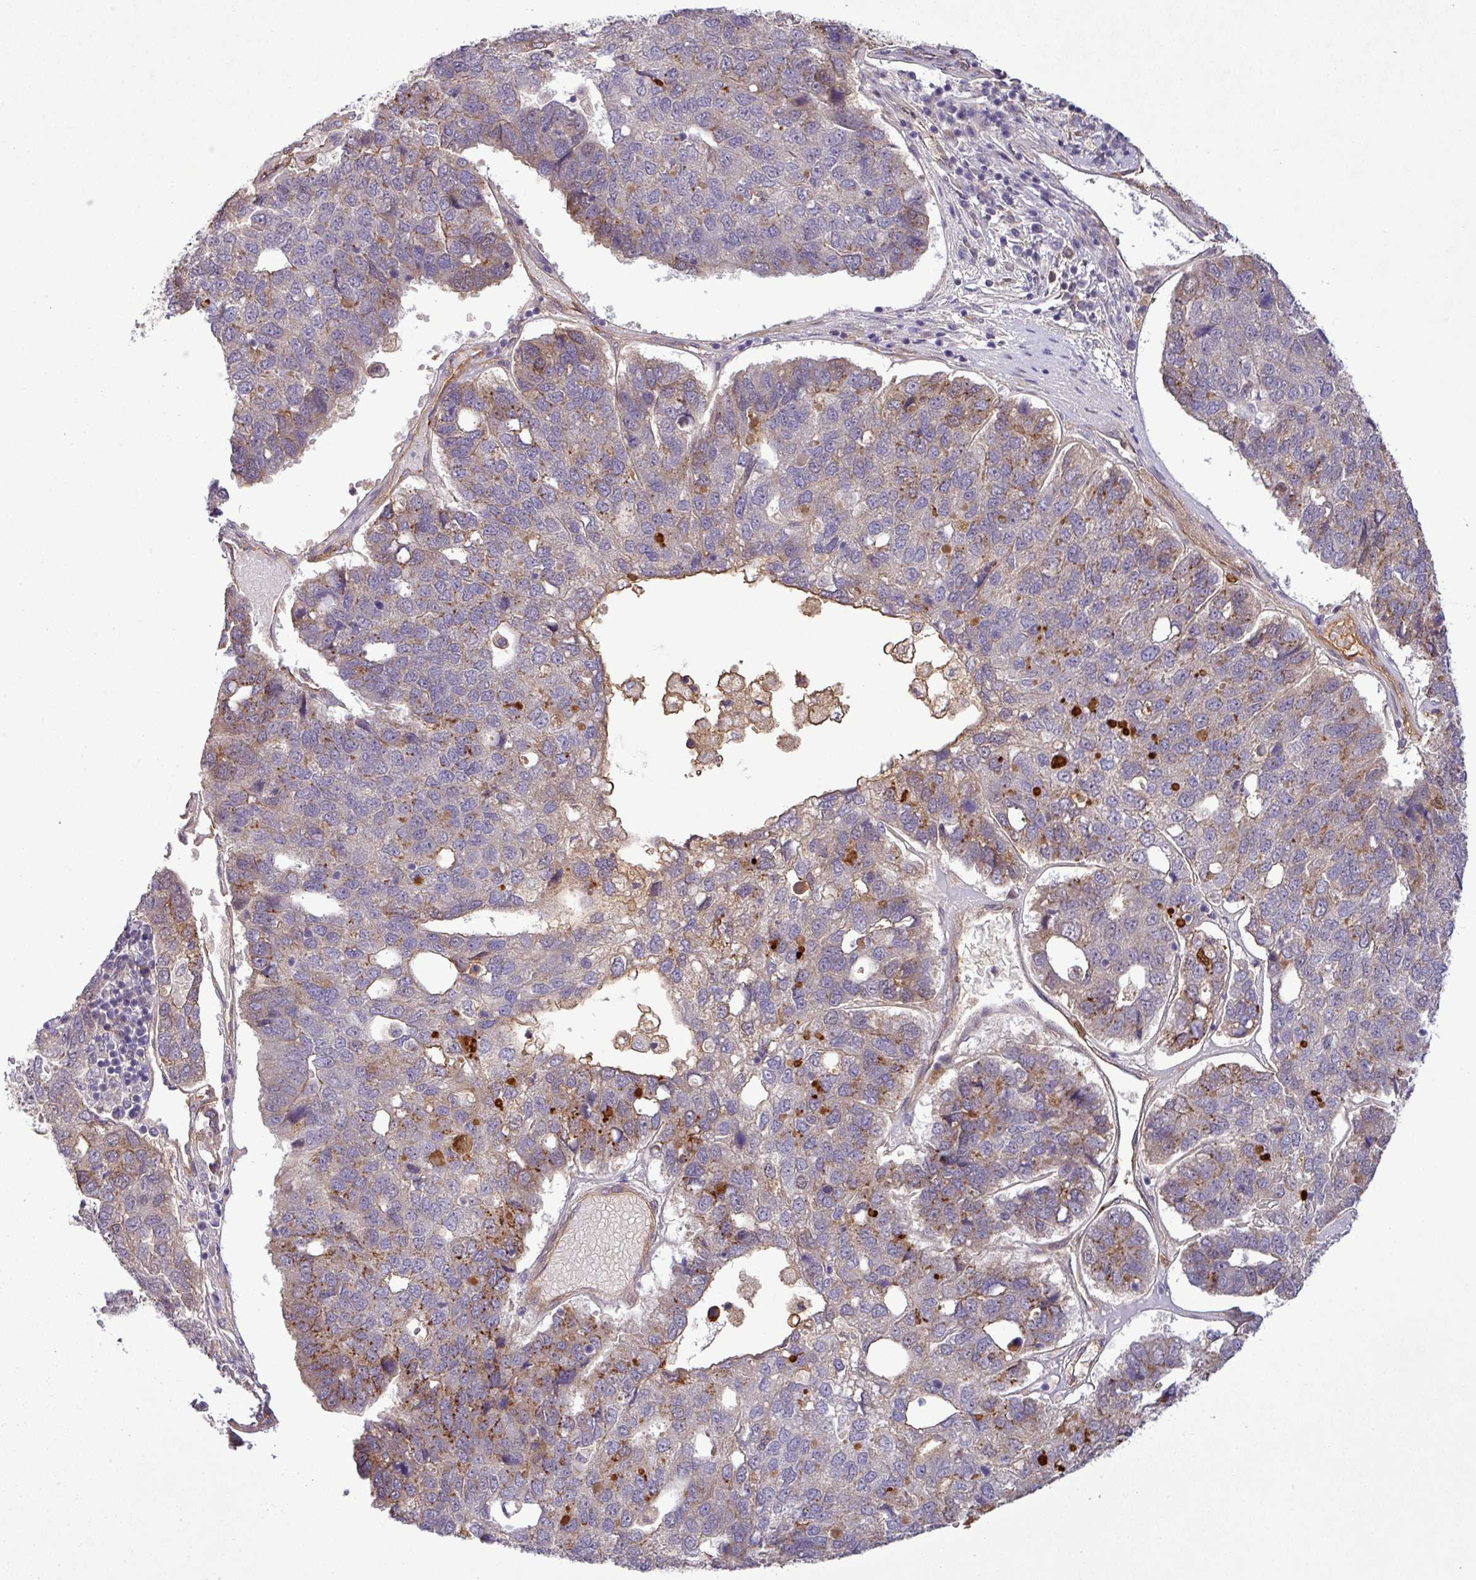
{"staining": {"intensity": "moderate", "quantity": "<25%", "location": "cytoplasmic/membranous"}, "tissue": "pancreatic cancer", "cell_type": "Tumor cells", "image_type": "cancer", "snomed": [{"axis": "morphology", "description": "Adenocarcinoma, NOS"}, {"axis": "topography", "description": "Pancreas"}], "caption": "High-power microscopy captured an immunohistochemistry (IHC) histopathology image of adenocarcinoma (pancreatic), revealing moderate cytoplasmic/membranous staining in approximately <25% of tumor cells.", "gene": "PCDH1", "patient": {"sex": "female", "age": 61}}